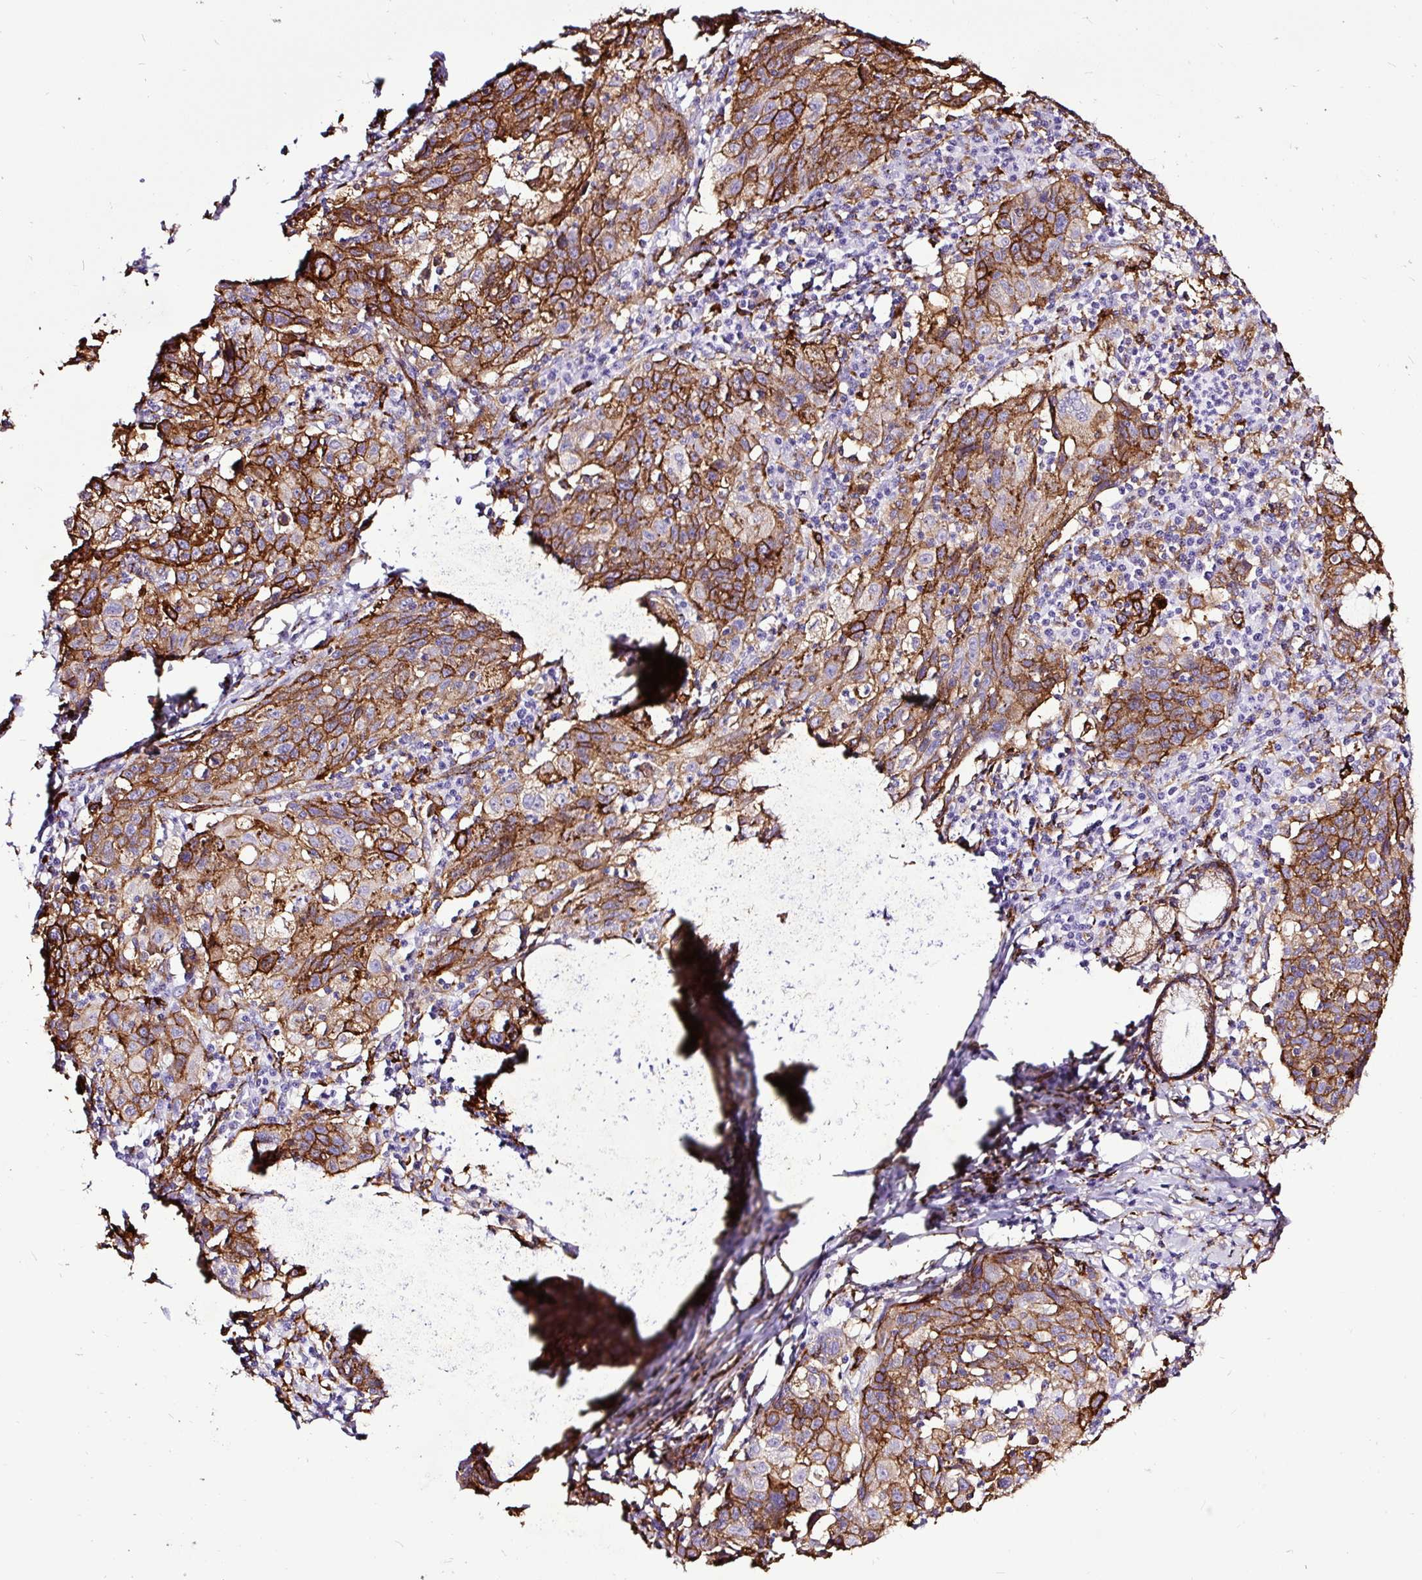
{"staining": {"intensity": "moderate", "quantity": "25%-75%", "location": "cytoplasmic/membranous"}, "tissue": "lung cancer", "cell_type": "Tumor cells", "image_type": "cancer", "snomed": [{"axis": "morphology", "description": "Squamous cell carcinoma, NOS"}, {"axis": "morphology", "description": "Squamous cell carcinoma, metastatic, NOS"}, {"axis": "topography", "description": "Bronchus"}, {"axis": "topography", "description": "Lung"}], "caption": "A micrograph of human lung cancer (squamous cell carcinoma) stained for a protein reveals moderate cytoplasmic/membranous brown staining in tumor cells.", "gene": "HLA-DRA", "patient": {"sex": "male", "age": 62}}